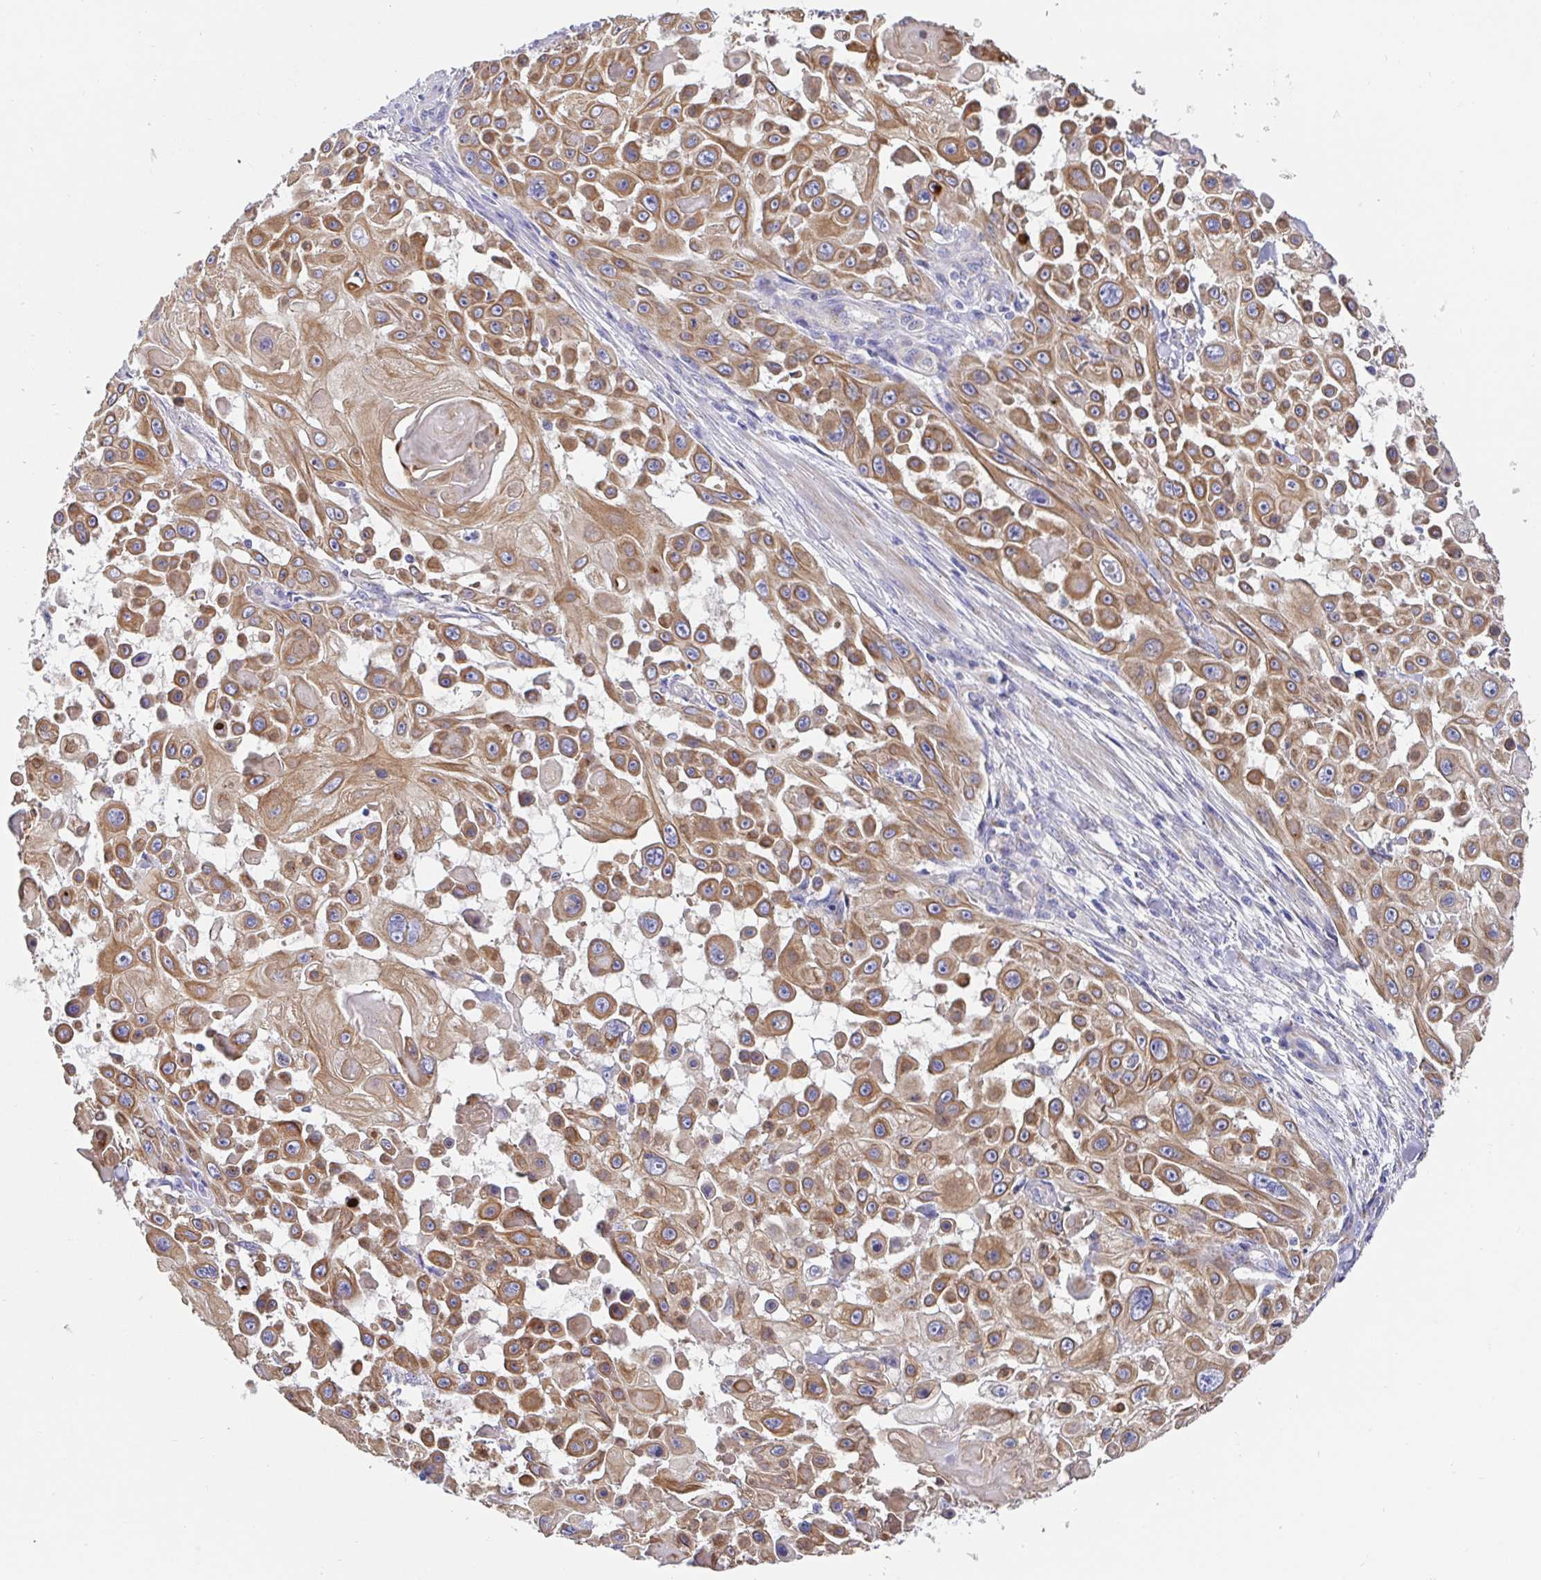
{"staining": {"intensity": "moderate", "quantity": ">75%", "location": "cytoplasmic/membranous"}, "tissue": "skin cancer", "cell_type": "Tumor cells", "image_type": "cancer", "snomed": [{"axis": "morphology", "description": "Squamous cell carcinoma, NOS"}, {"axis": "topography", "description": "Skin"}], "caption": "Immunohistochemical staining of human skin cancer demonstrates medium levels of moderate cytoplasmic/membranous protein expression in approximately >75% of tumor cells.", "gene": "GOLGA1", "patient": {"sex": "male", "age": 91}}